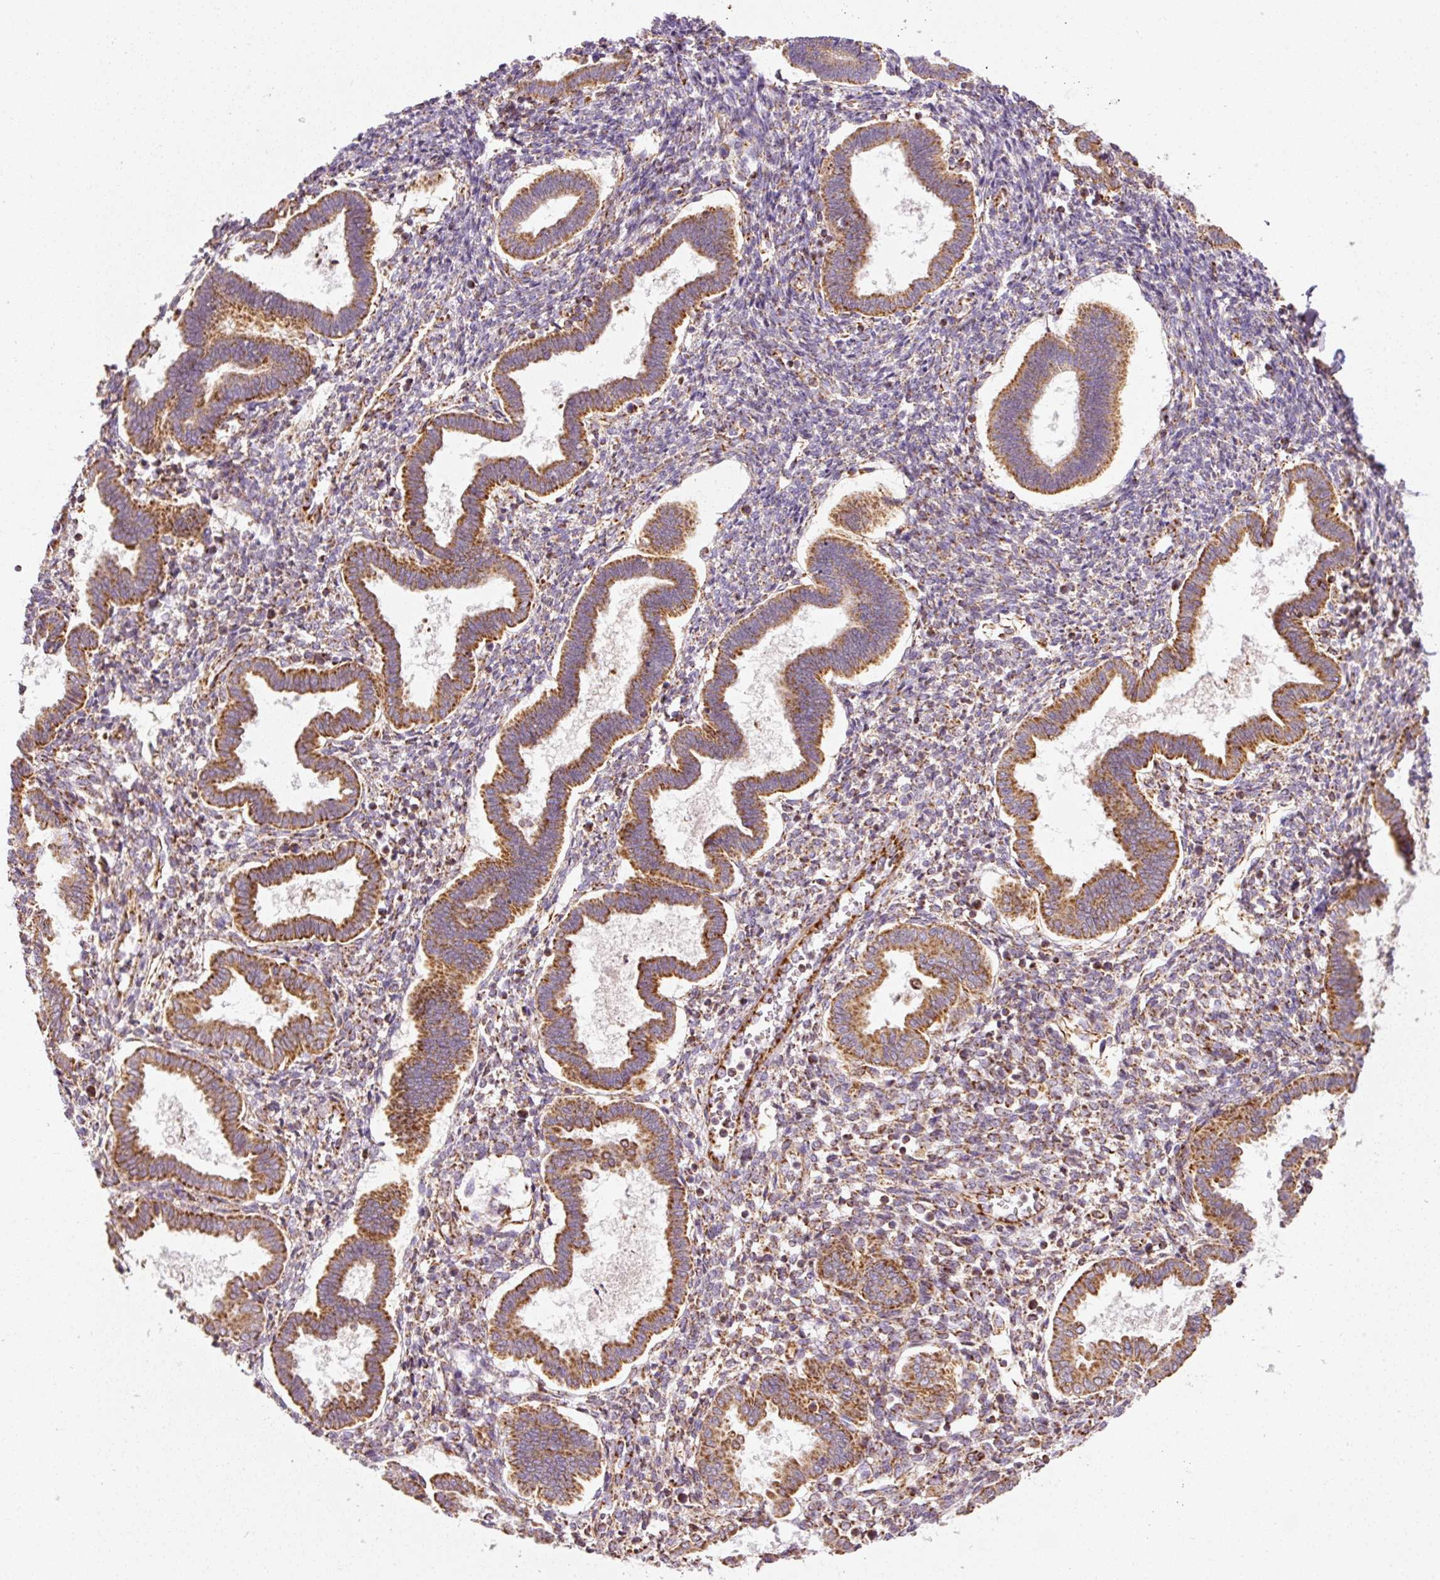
{"staining": {"intensity": "moderate", "quantity": "25%-75%", "location": "cytoplasmic/membranous"}, "tissue": "endometrium", "cell_type": "Cells in endometrial stroma", "image_type": "normal", "snomed": [{"axis": "morphology", "description": "Normal tissue, NOS"}, {"axis": "topography", "description": "Endometrium"}], "caption": "Immunohistochemistry (IHC) staining of unremarkable endometrium, which displays medium levels of moderate cytoplasmic/membranous staining in about 25%-75% of cells in endometrial stroma indicating moderate cytoplasmic/membranous protein staining. The staining was performed using DAB (brown) for protein detection and nuclei were counterstained in hematoxylin (blue).", "gene": "NDUFB4", "patient": {"sex": "female", "age": 24}}